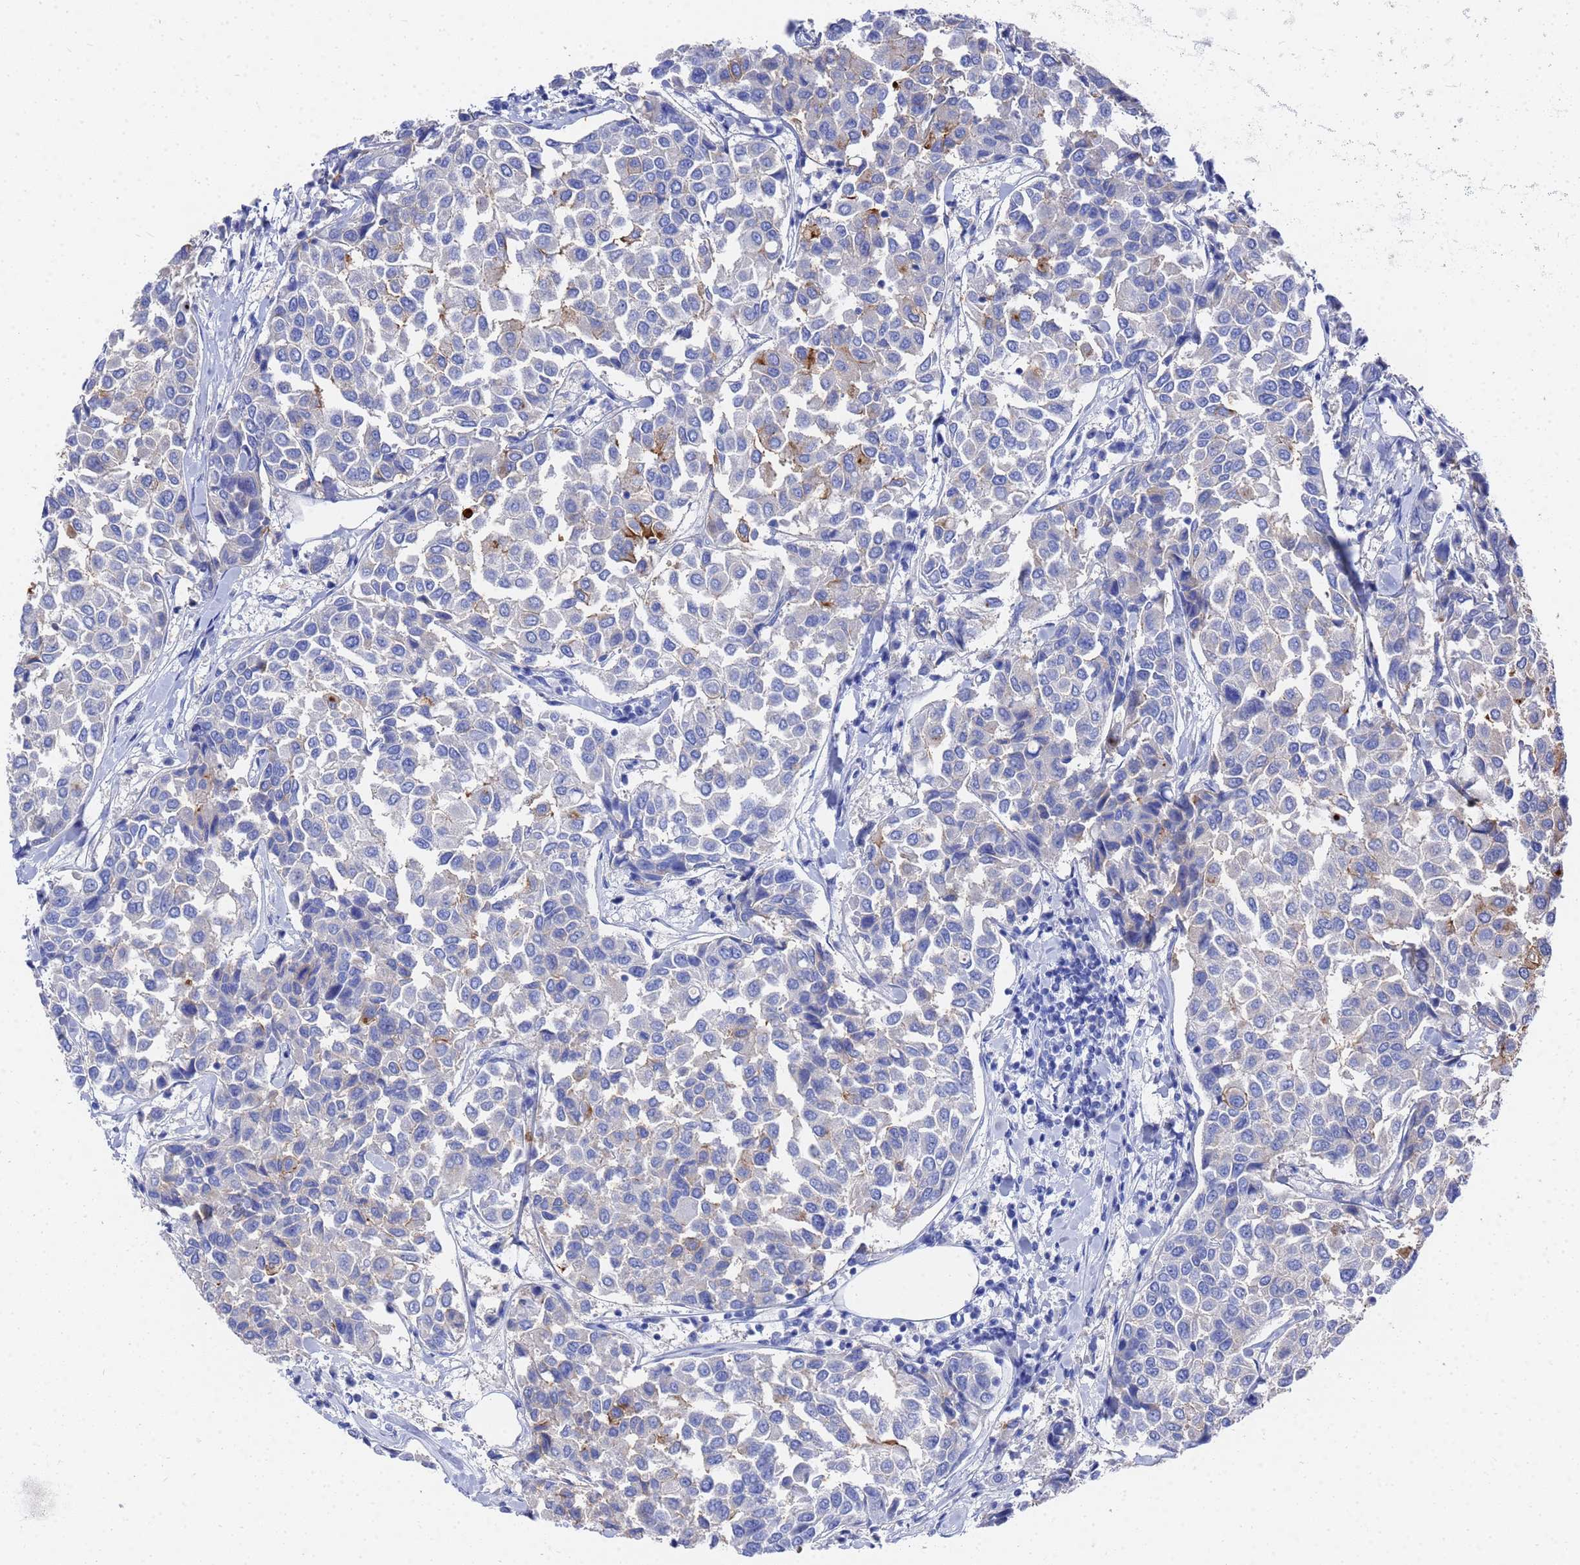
{"staining": {"intensity": "moderate", "quantity": "<25%", "location": "cytoplasmic/membranous"}, "tissue": "breast cancer", "cell_type": "Tumor cells", "image_type": "cancer", "snomed": [{"axis": "morphology", "description": "Duct carcinoma"}, {"axis": "topography", "description": "Breast"}], "caption": "Invasive ductal carcinoma (breast) tissue demonstrates moderate cytoplasmic/membranous staining in approximately <25% of tumor cells, visualized by immunohistochemistry.", "gene": "GGT1", "patient": {"sex": "female", "age": 55}}